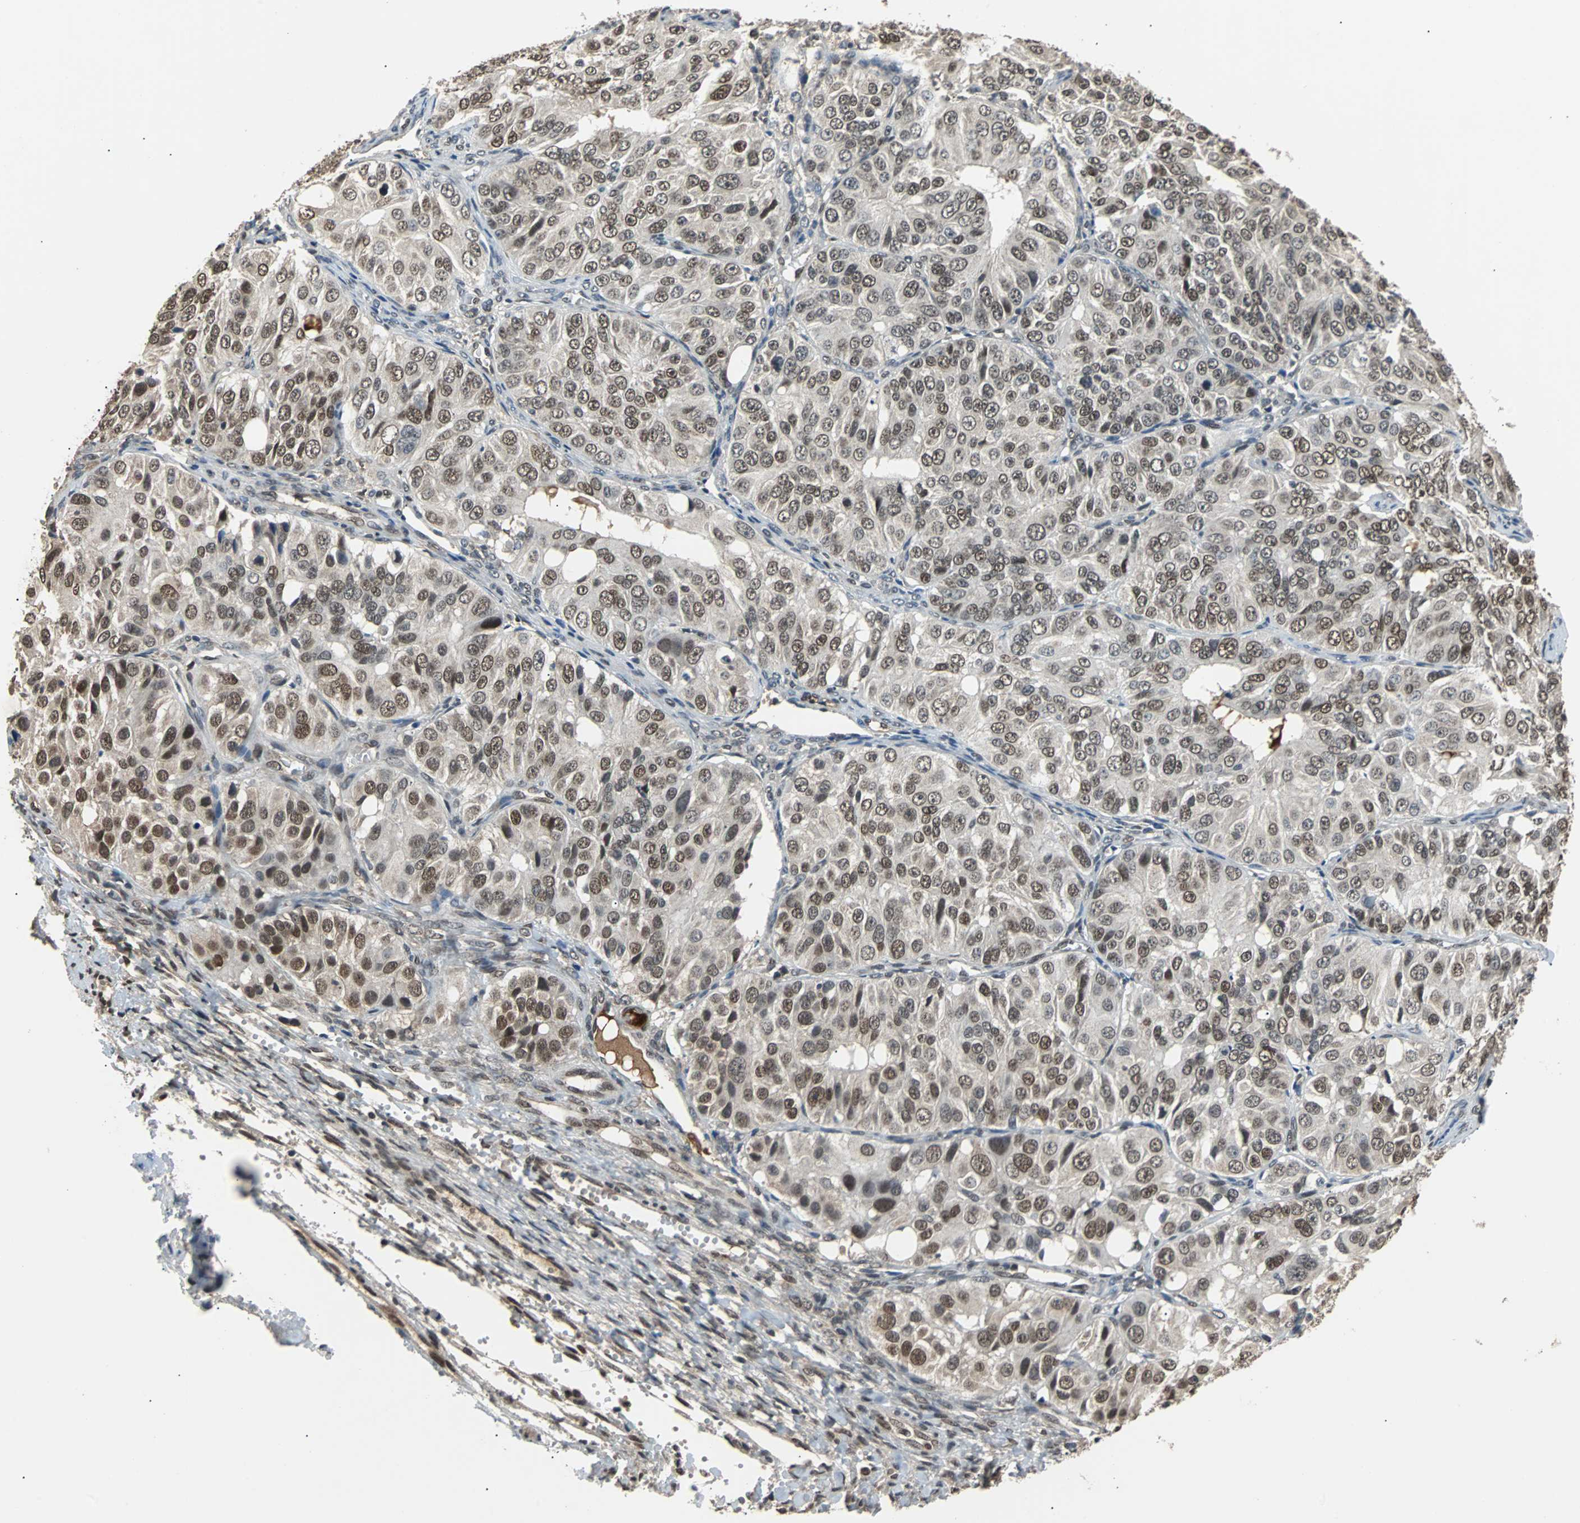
{"staining": {"intensity": "moderate", "quantity": ">75%", "location": "nuclear"}, "tissue": "ovarian cancer", "cell_type": "Tumor cells", "image_type": "cancer", "snomed": [{"axis": "morphology", "description": "Carcinoma, endometroid"}, {"axis": "topography", "description": "Ovary"}], "caption": "Ovarian endometroid carcinoma stained with a brown dye shows moderate nuclear positive positivity in approximately >75% of tumor cells.", "gene": "PHC1", "patient": {"sex": "female", "age": 51}}